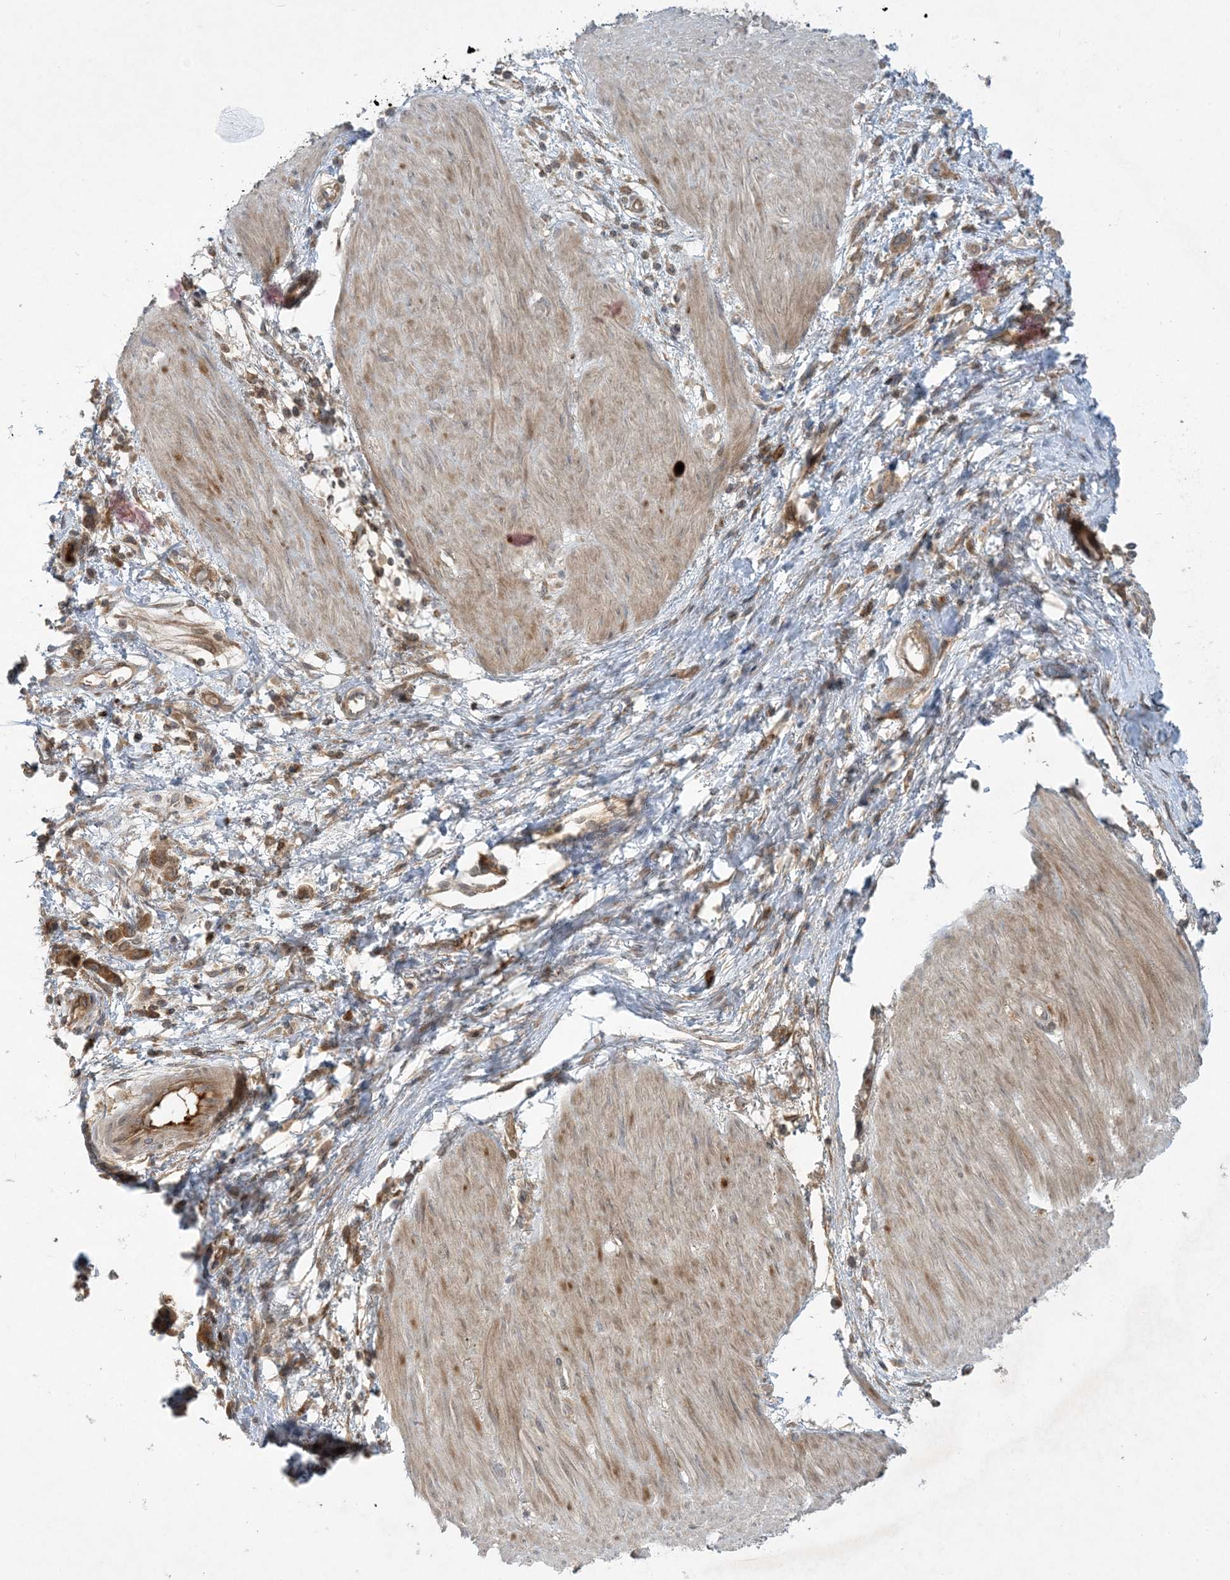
{"staining": {"intensity": "moderate", "quantity": "<25%", "location": "cytoplasmic/membranous"}, "tissue": "stomach cancer", "cell_type": "Tumor cells", "image_type": "cancer", "snomed": [{"axis": "morphology", "description": "Adenocarcinoma, NOS"}, {"axis": "topography", "description": "Stomach"}], "caption": "Immunohistochemistry (IHC) staining of stomach cancer (adenocarcinoma), which shows low levels of moderate cytoplasmic/membranous positivity in approximately <25% of tumor cells indicating moderate cytoplasmic/membranous protein staining. The staining was performed using DAB (brown) for protein detection and nuclei were counterstained in hematoxylin (blue).", "gene": "STAM2", "patient": {"sex": "female", "age": 76}}